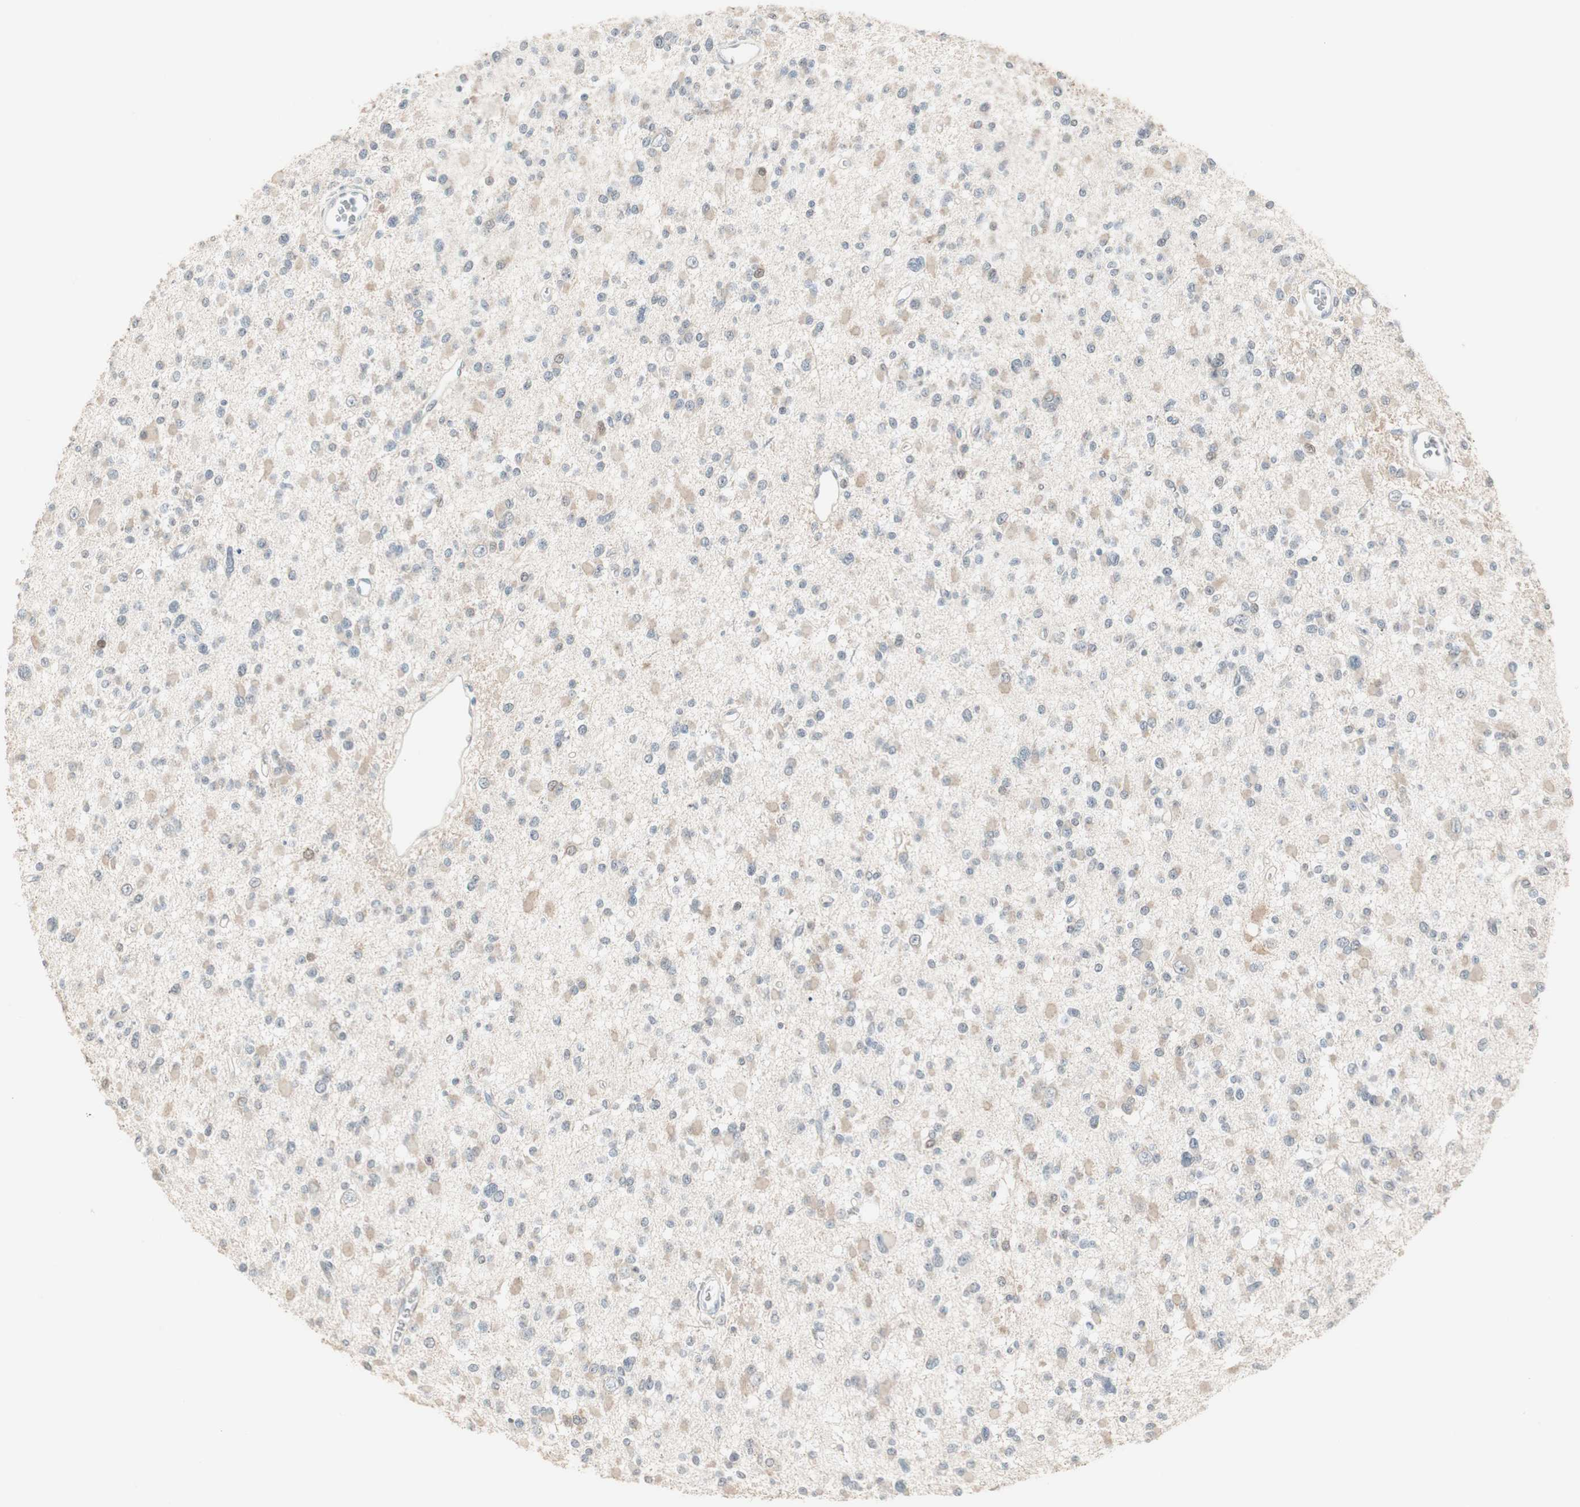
{"staining": {"intensity": "weak", "quantity": "25%-75%", "location": "cytoplasmic/membranous"}, "tissue": "glioma", "cell_type": "Tumor cells", "image_type": "cancer", "snomed": [{"axis": "morphology", "description": "Glioma, malignant, Low grade"}, {"axis": "topography", "description": "Brain"}], "caption": "The micrograph demonstrates staining of low-grade glioma (malignant), revealing weak cytoplasmic/membranous protein staining (brown color) within tumor cells.", "gene": "PDZK1", "patient": {"sex": "female", "age": 22}}